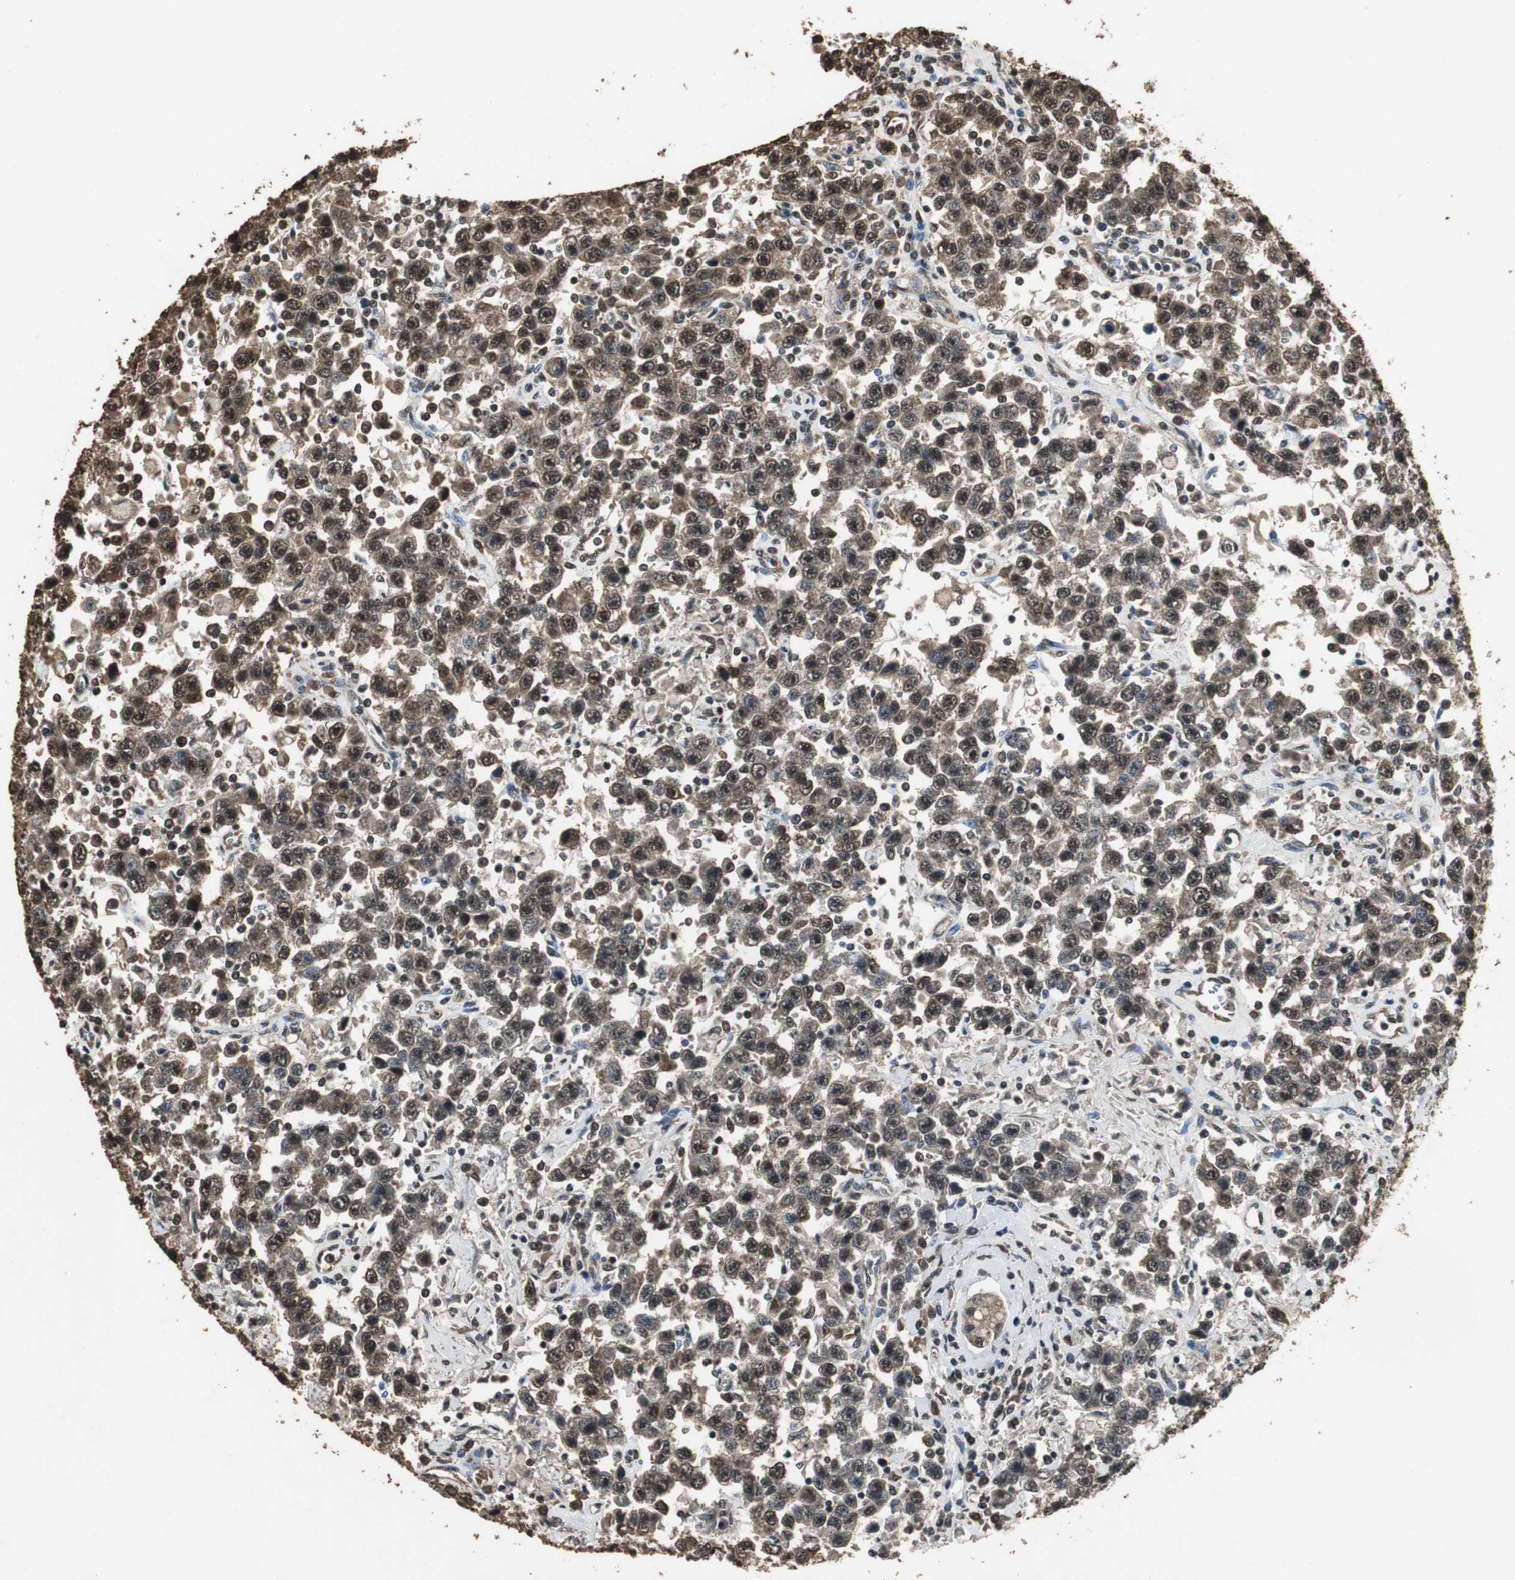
{"staining": {"intensity": "strong", "quantity": ">75%", "location": "cytoplasmic/membranous,nuclear"}, "tissue": "testis cancer", "cell_type": "Tumor cells", "image_type": "cancer", "snomed": [{"axis": "morphology", "description": "Seminoma, NOS"}, {"axis": "topography", "description": "Testis"}], "caption": "Human testis cancer (seminoma) stained with a brown dye reveals strong cytoplasmic/membranous and nuclear positive staining in about >75% of tumor cells.", "gene": "PPP1R13B", "patient": {"sex": "male", "age": 41}}